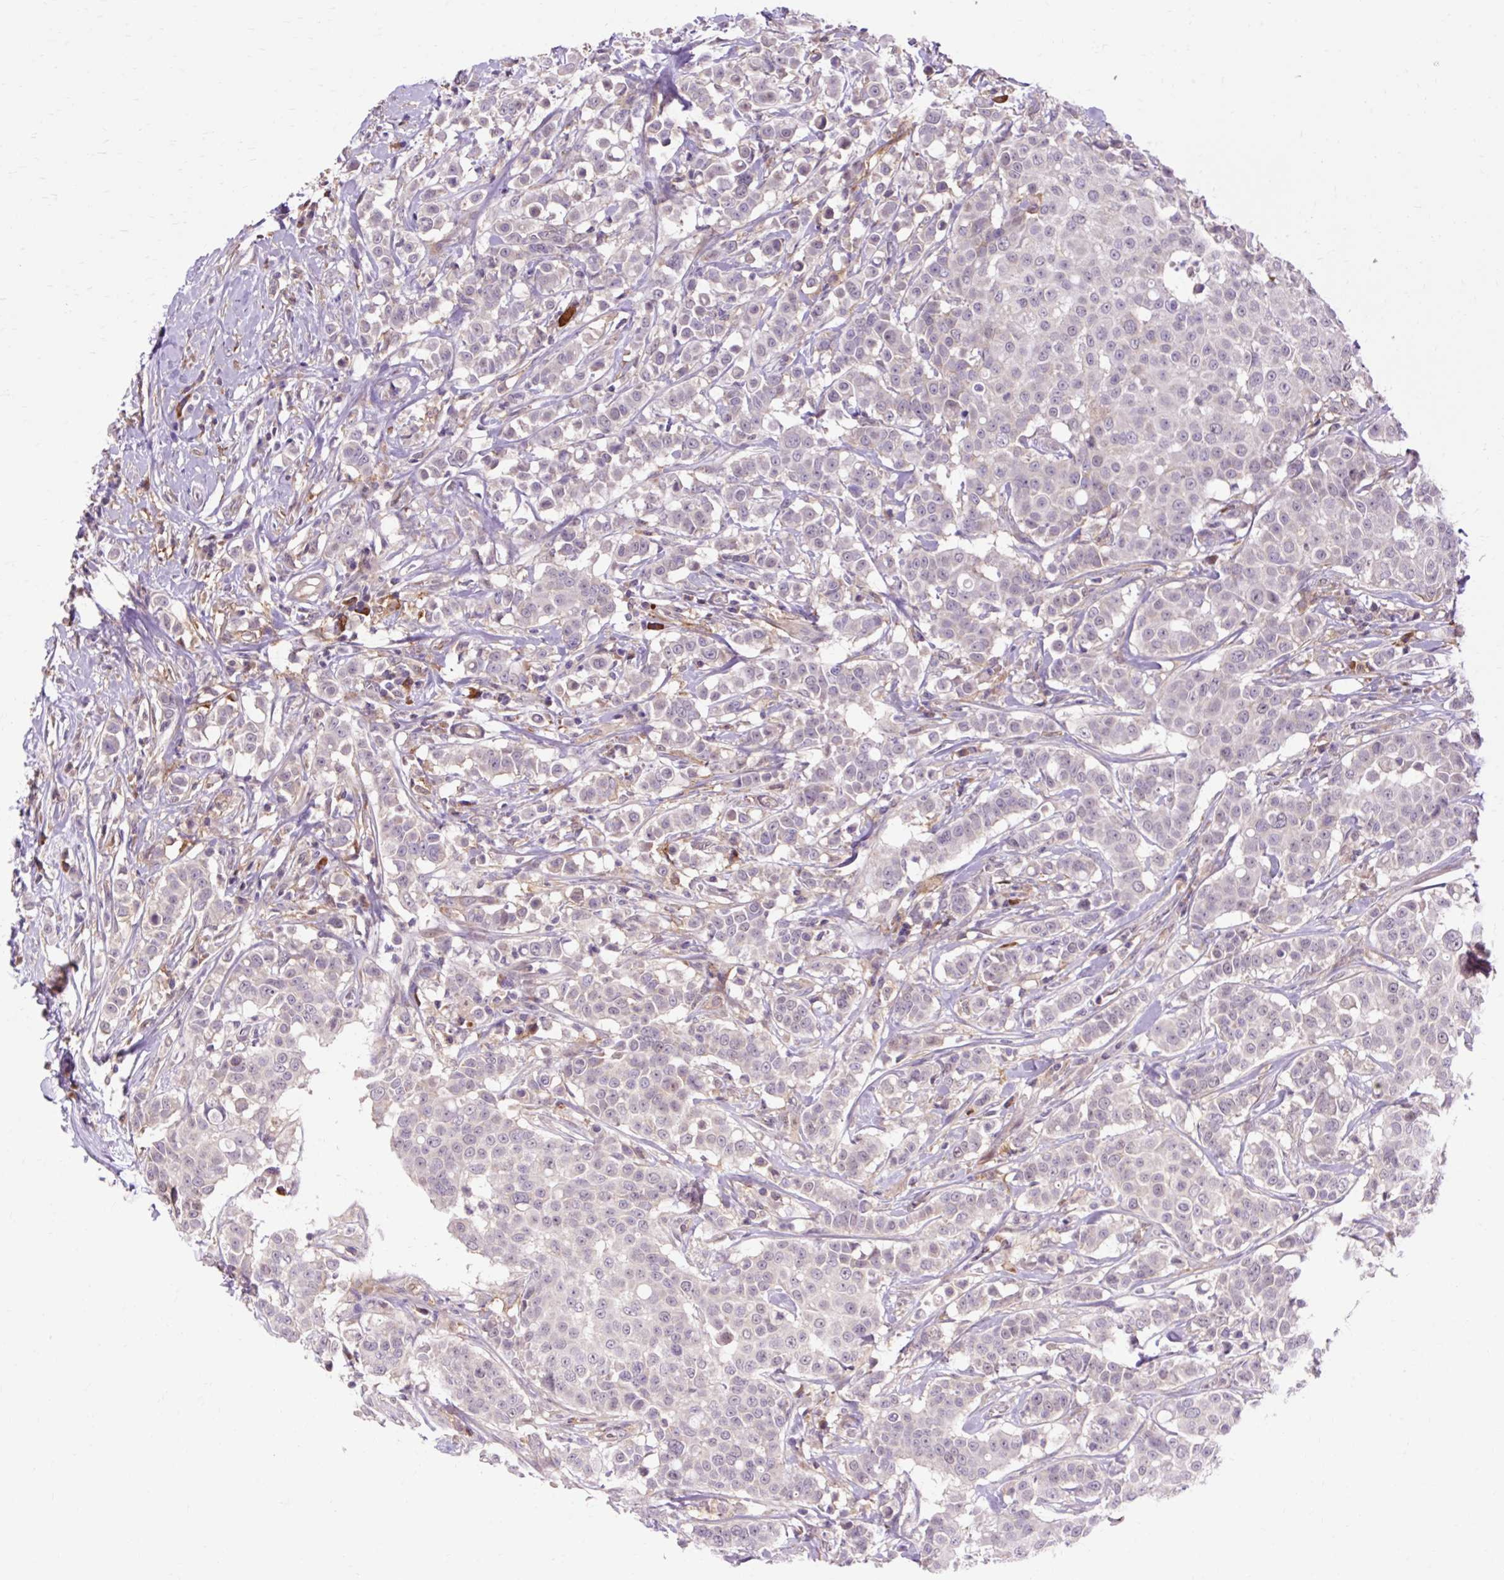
{"staining": {"intensity": "weak", "quantity": "25%-75%", "location": "cytoplasmic/membranous"}, "tissue": "breast cancer", "cell_type": "Tumor cells", "image_type": "cancer", "snomed": [{"axis": "morphology", "description": "Duct carcinoma"}, {"axis": "topography", "description": "Breast"}], "caption": "Breast cancer (intraductal carcinoma) stained with IHC shows weak cytoplasmic/membranous expression in about 25%-75% of tumor cells.", "gene": "GEMIN2", "patient": {"sex": "female", "age": 27}}